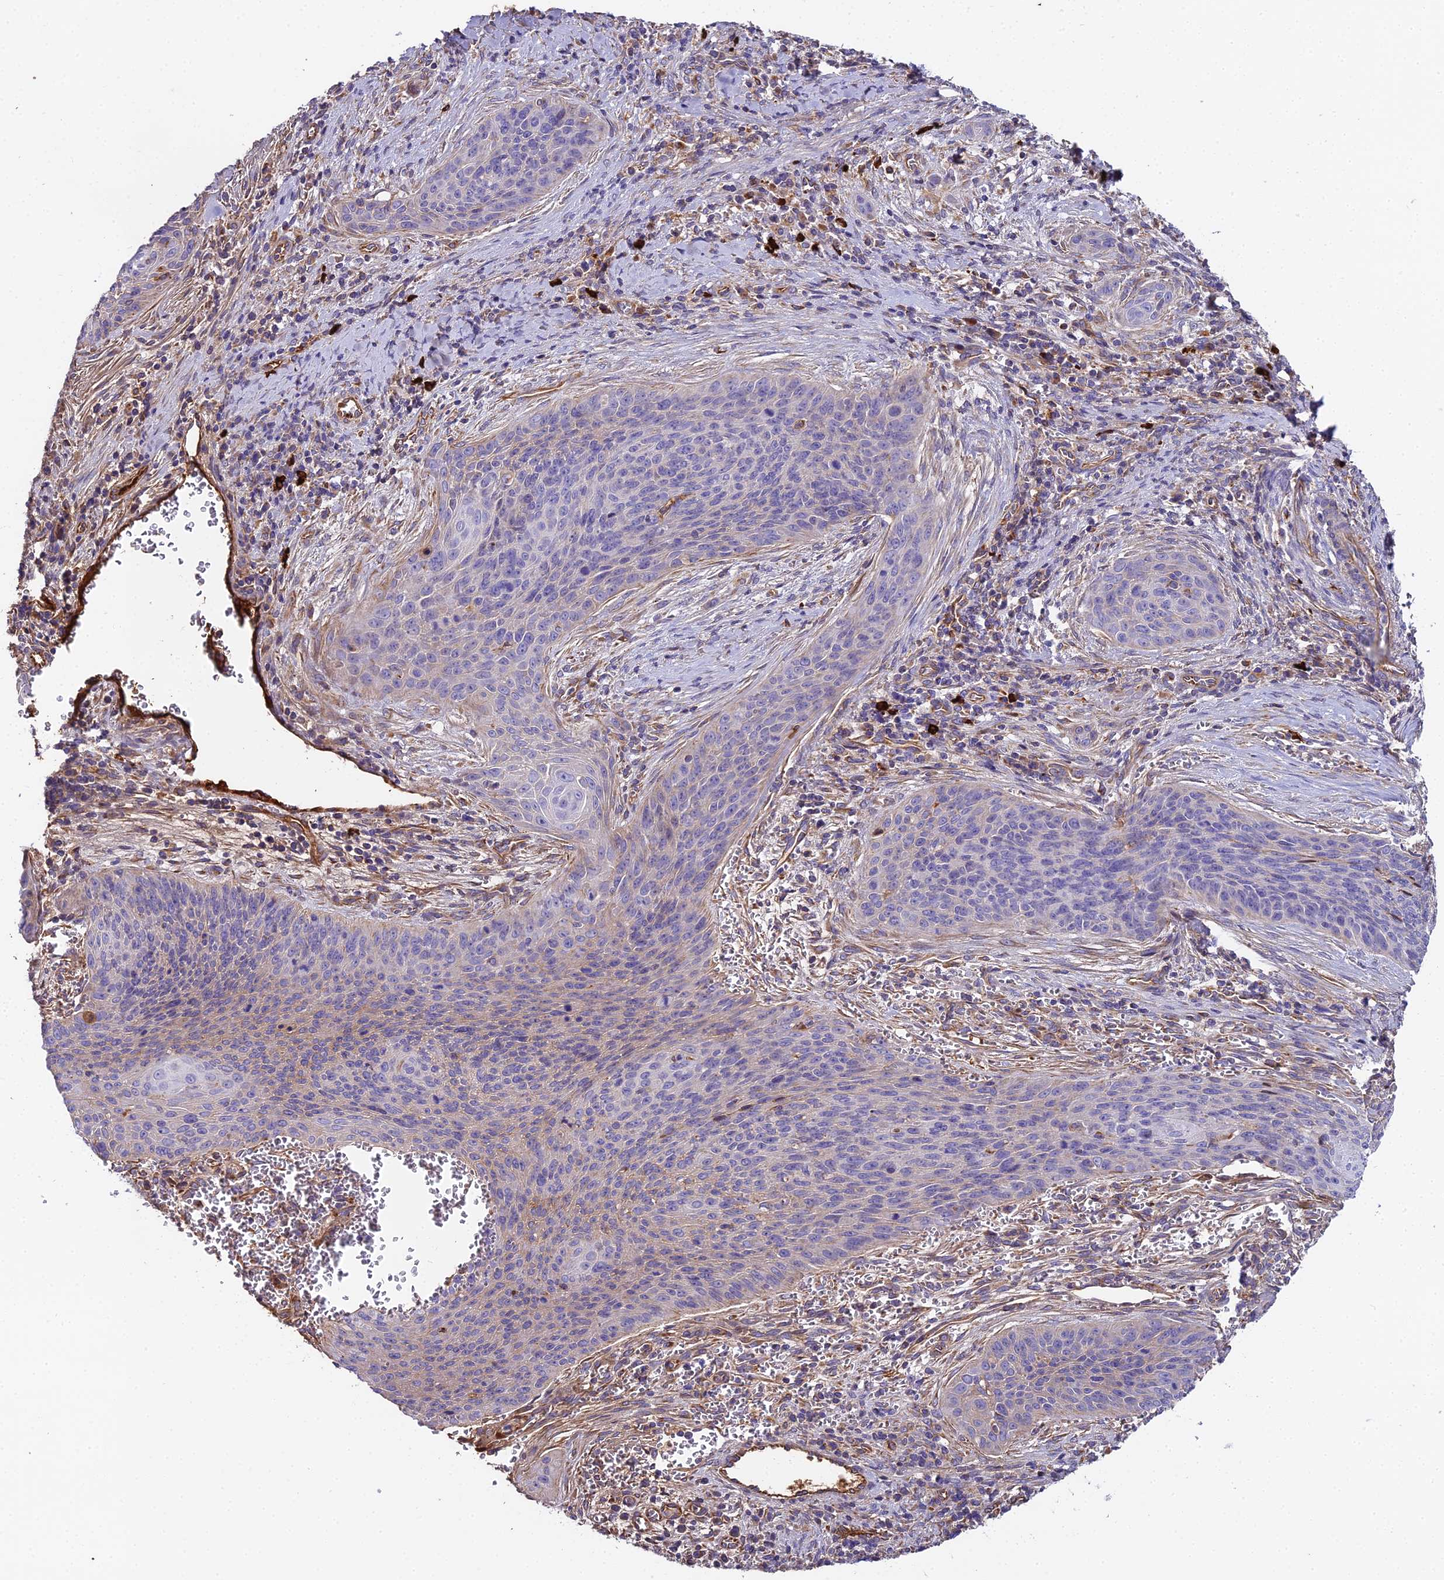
{"staining": {"intensity": "weak", "quantity": "<25%", "location": "cytoplasmic/membranous"}, "tissue": "cervical cancer", "cell_type": "Tumor cells", "image_type": "cancer", "snomed": [{"axis": "morphology", "description": "Squamous cell carcinoma, NOS"}, {"axis": "topography", "description": "Cervix"}], "caption": "Tumor cells are negative for protein expression in human cervical cancer.", "gene": "BEX4", "patient": {"sex": "female", "age": 55}}